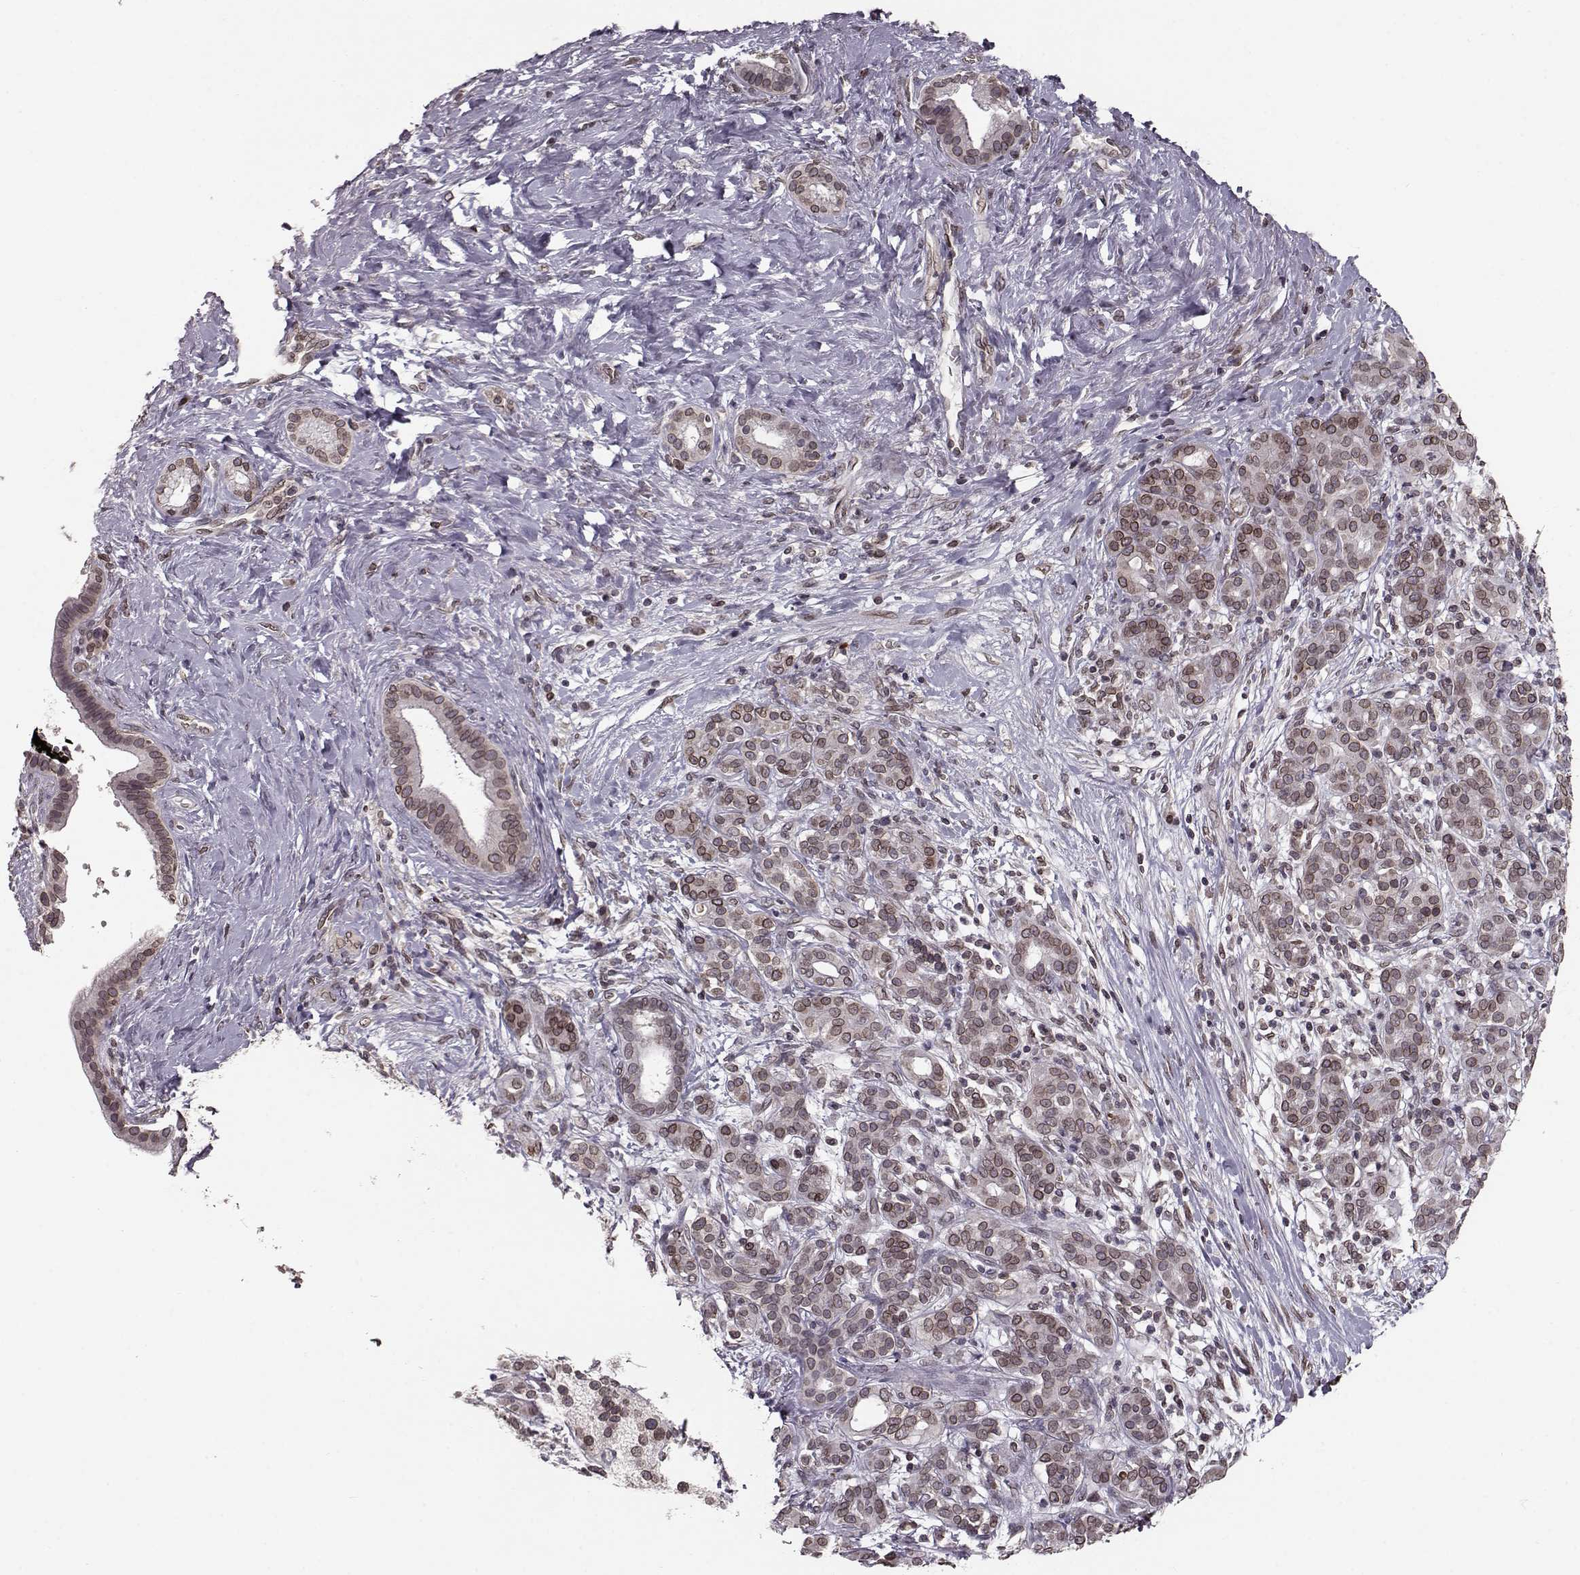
{"staining": {"intensity": "weak", "quantity": ">75%", "location": "cytoplasmic/membranous,nuclear"}, "tissue": "pancreatic cancer", "cell_type": "Tumor cells", "image_type": "cancer", "snomed": [{"axis": "morphology", "description": "Adenocarcinoma, NOS"}, {"axis": "topography", "description": "Pancreas"}], "caption": "IHC histopathology image of pancreatic cancer stained for a protein (brown), which shows low levels of weak cytoplasmic/membranous and nuclear positivity in about >75% of tumor cells.", "gene": "NUP37", "patient": {"sex": "male", "age": 44}}